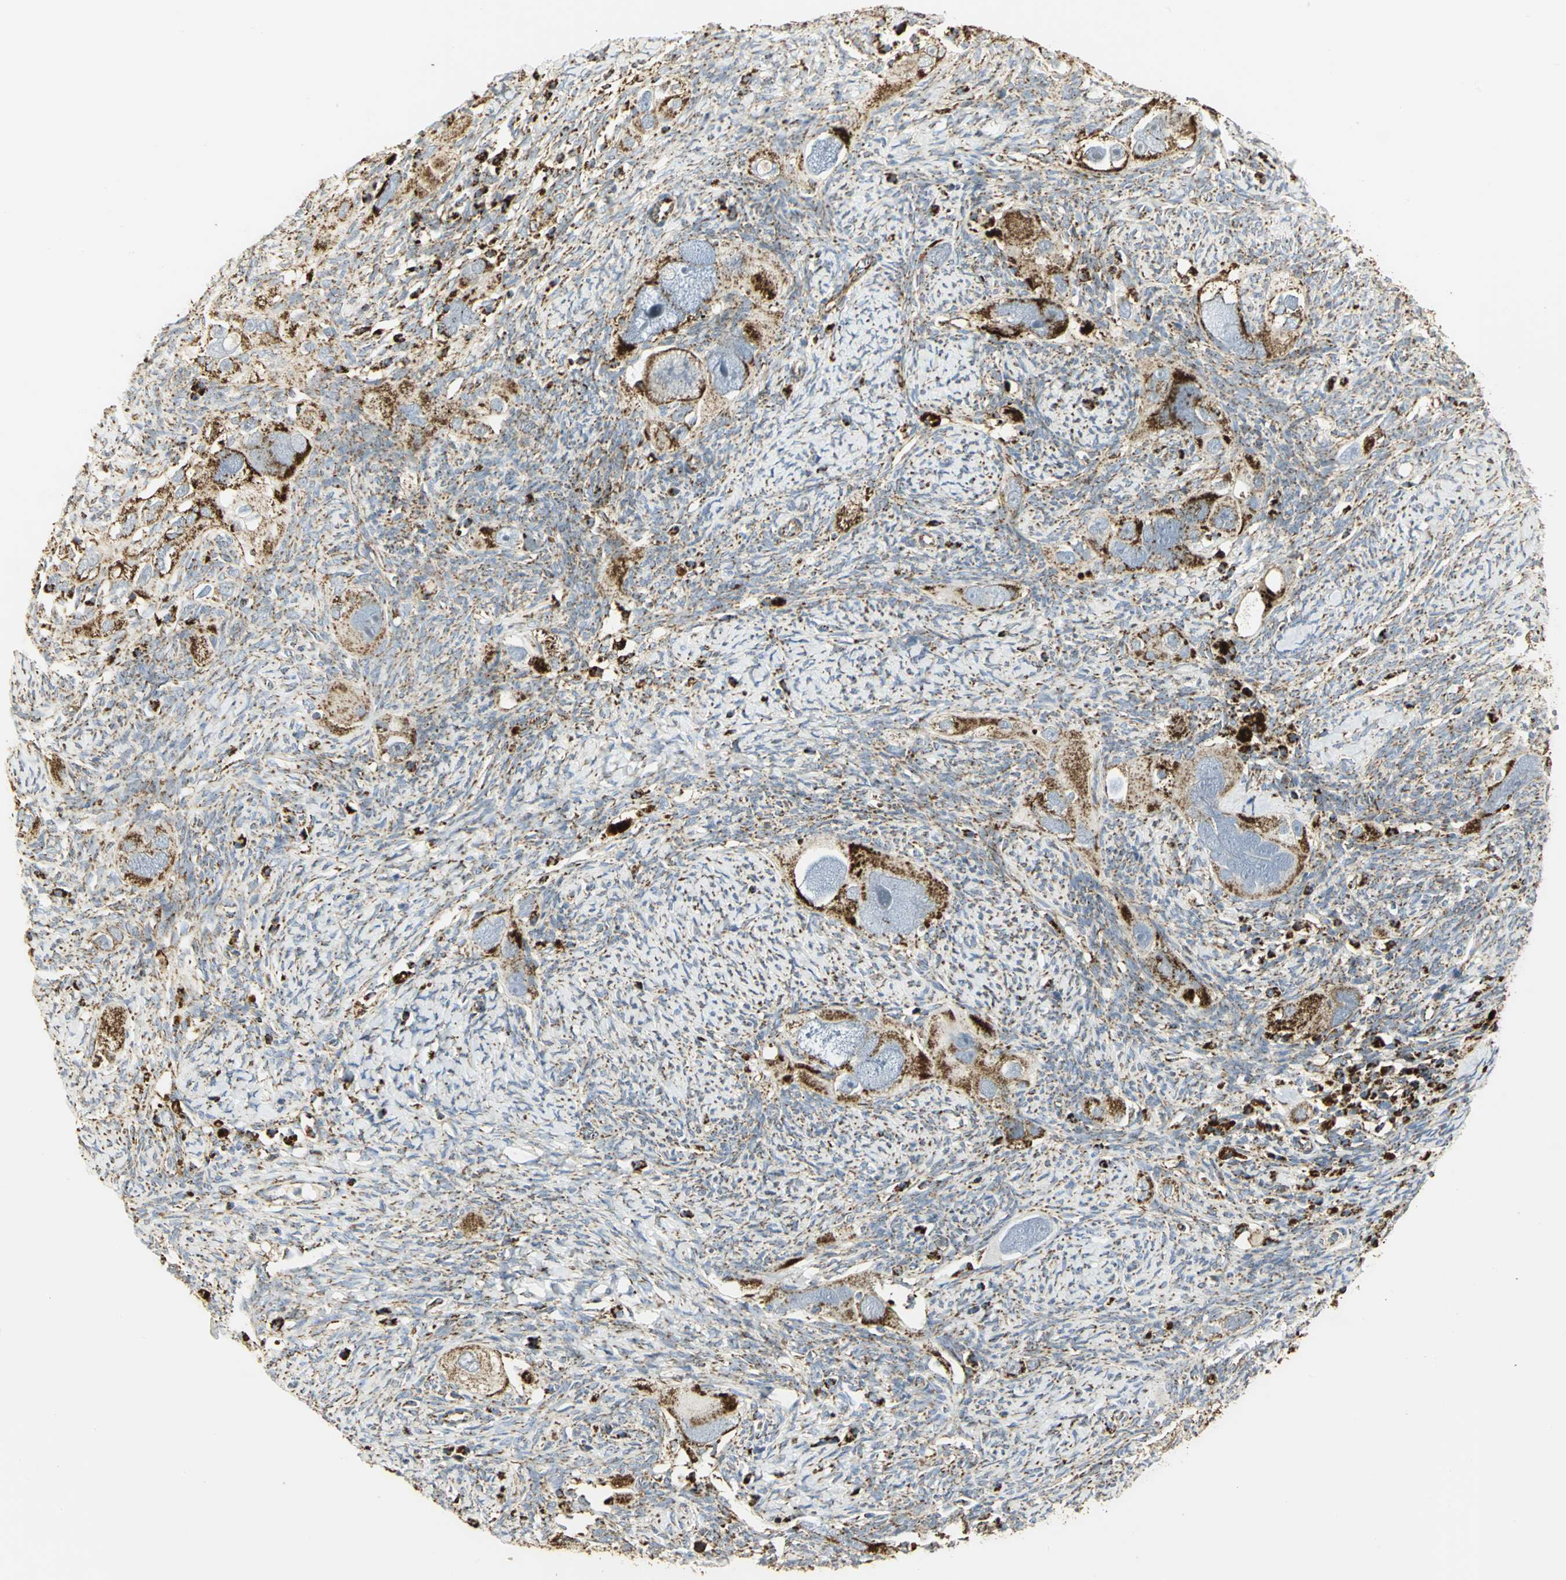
{"staining": {"intensity": "strong", "quantity": ">75%", "location": "cytoplasmic/membranous"}, "tissue": "ovarian cancer", "cell_type": "Tumor cells", "image_type": "cancer", "snomed": [{"axis": "morphology", "description": "Normal tissue, NOS"}, {"axis": "morphology", "description": "Cystadenocarcinoma, serous, NOS"}, {"axis": "topography", "description": "Ovary"}], "caption": "A brown stain shows strong cytoplasmic/membranous positivity of a protein in ovarian serous cystadenocarcinoma tumor cells.", "gene": "VDAC1", "patient": {"sex": "female", "age": 62}}